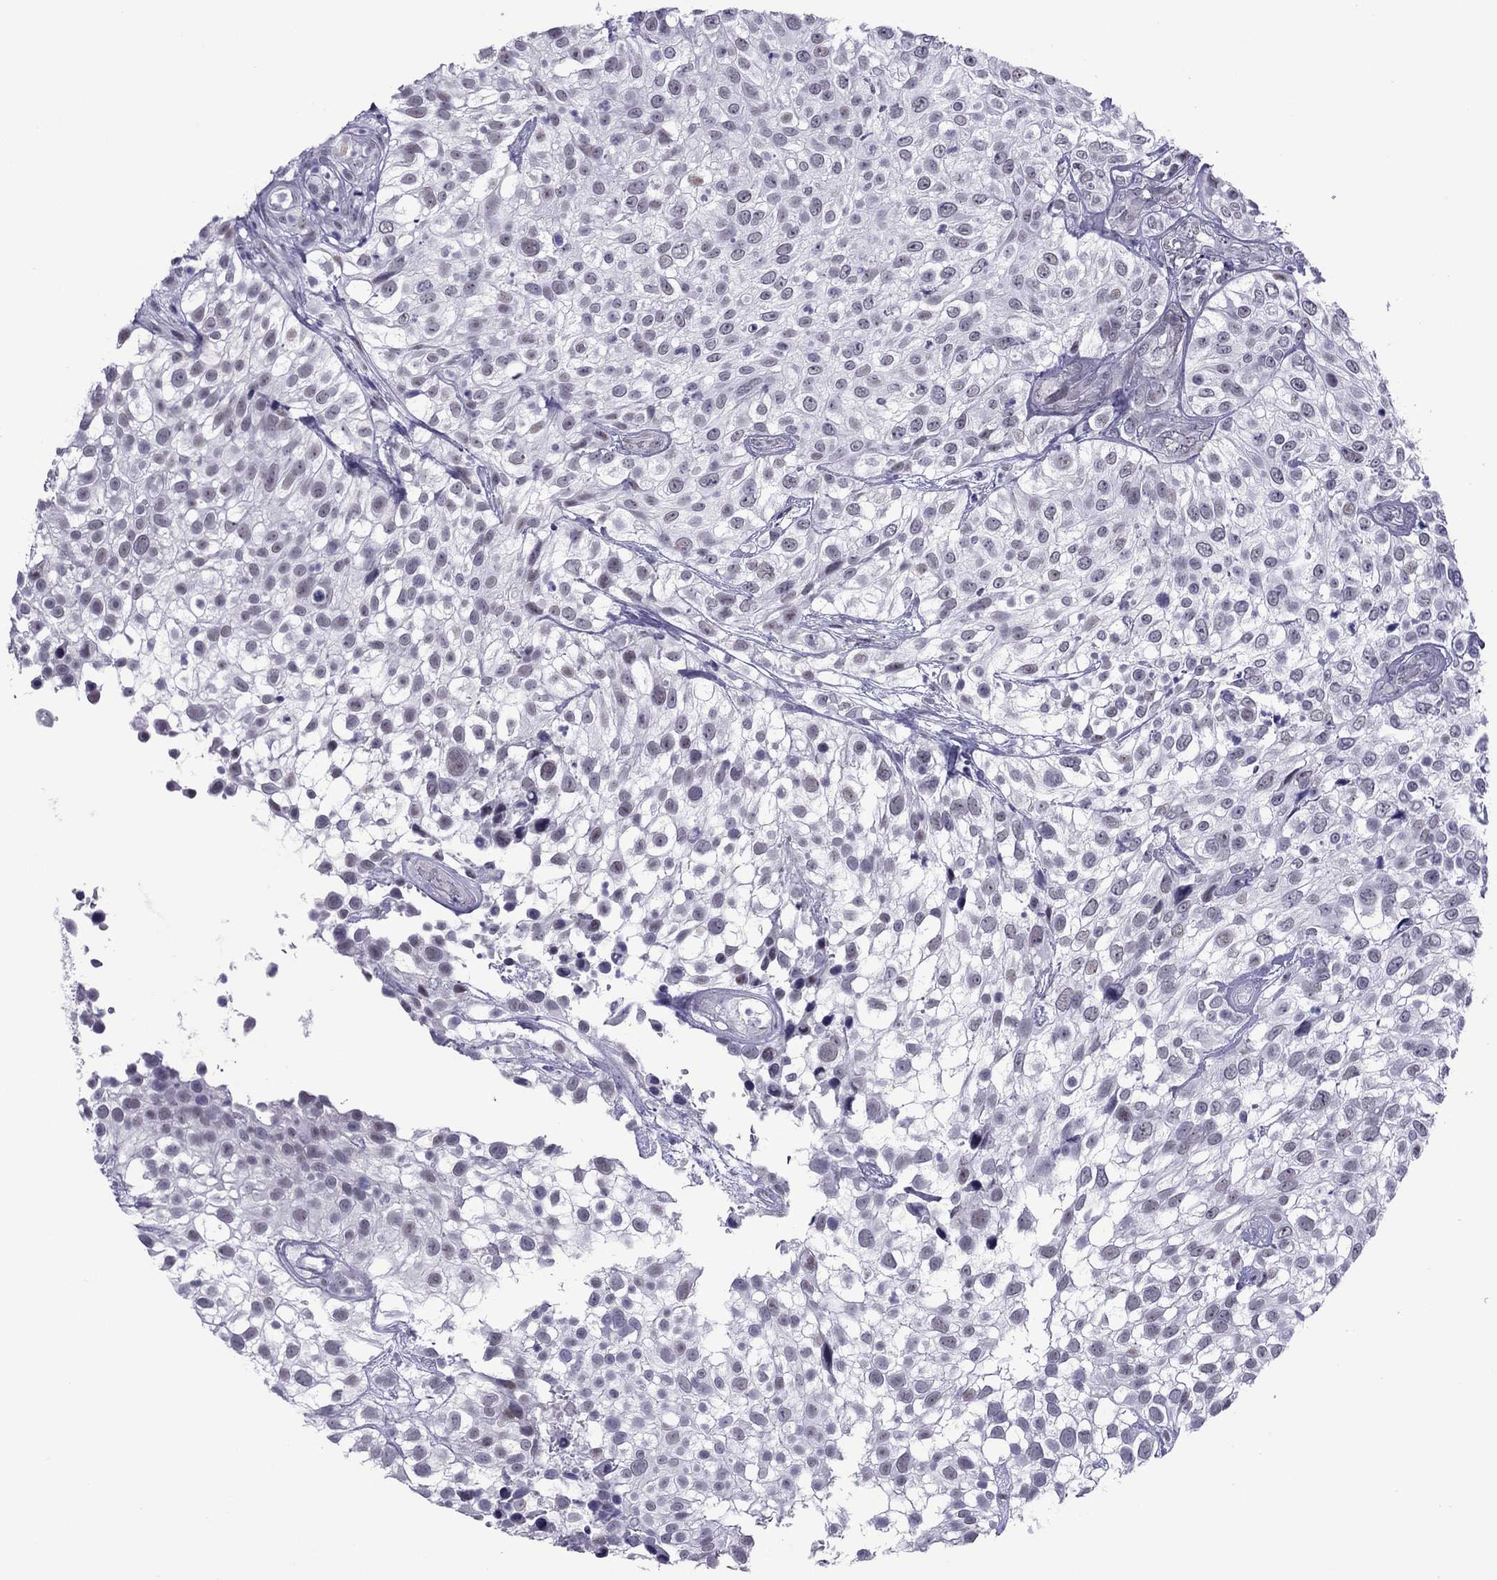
{"staining": {"intensity": "negative", "quantity": "none", "location": "none"}, "tissue": "urothelial cancer", "cell_type": "Tumor cells", "image_type": "cancer", "snomed": [{"axis": "morphology", "description": "Urothelial carcinoma, High grade"}, {"axis": "topography", "description": "Urinary bladder"}], "caption": "This is a micrograph of immunohistochemistry (IHC) staining of urothelial cancer, which shows no staining in tumor cells.", "gene": "ZNF646", "patient": {"sex": "male", "age": 56}}